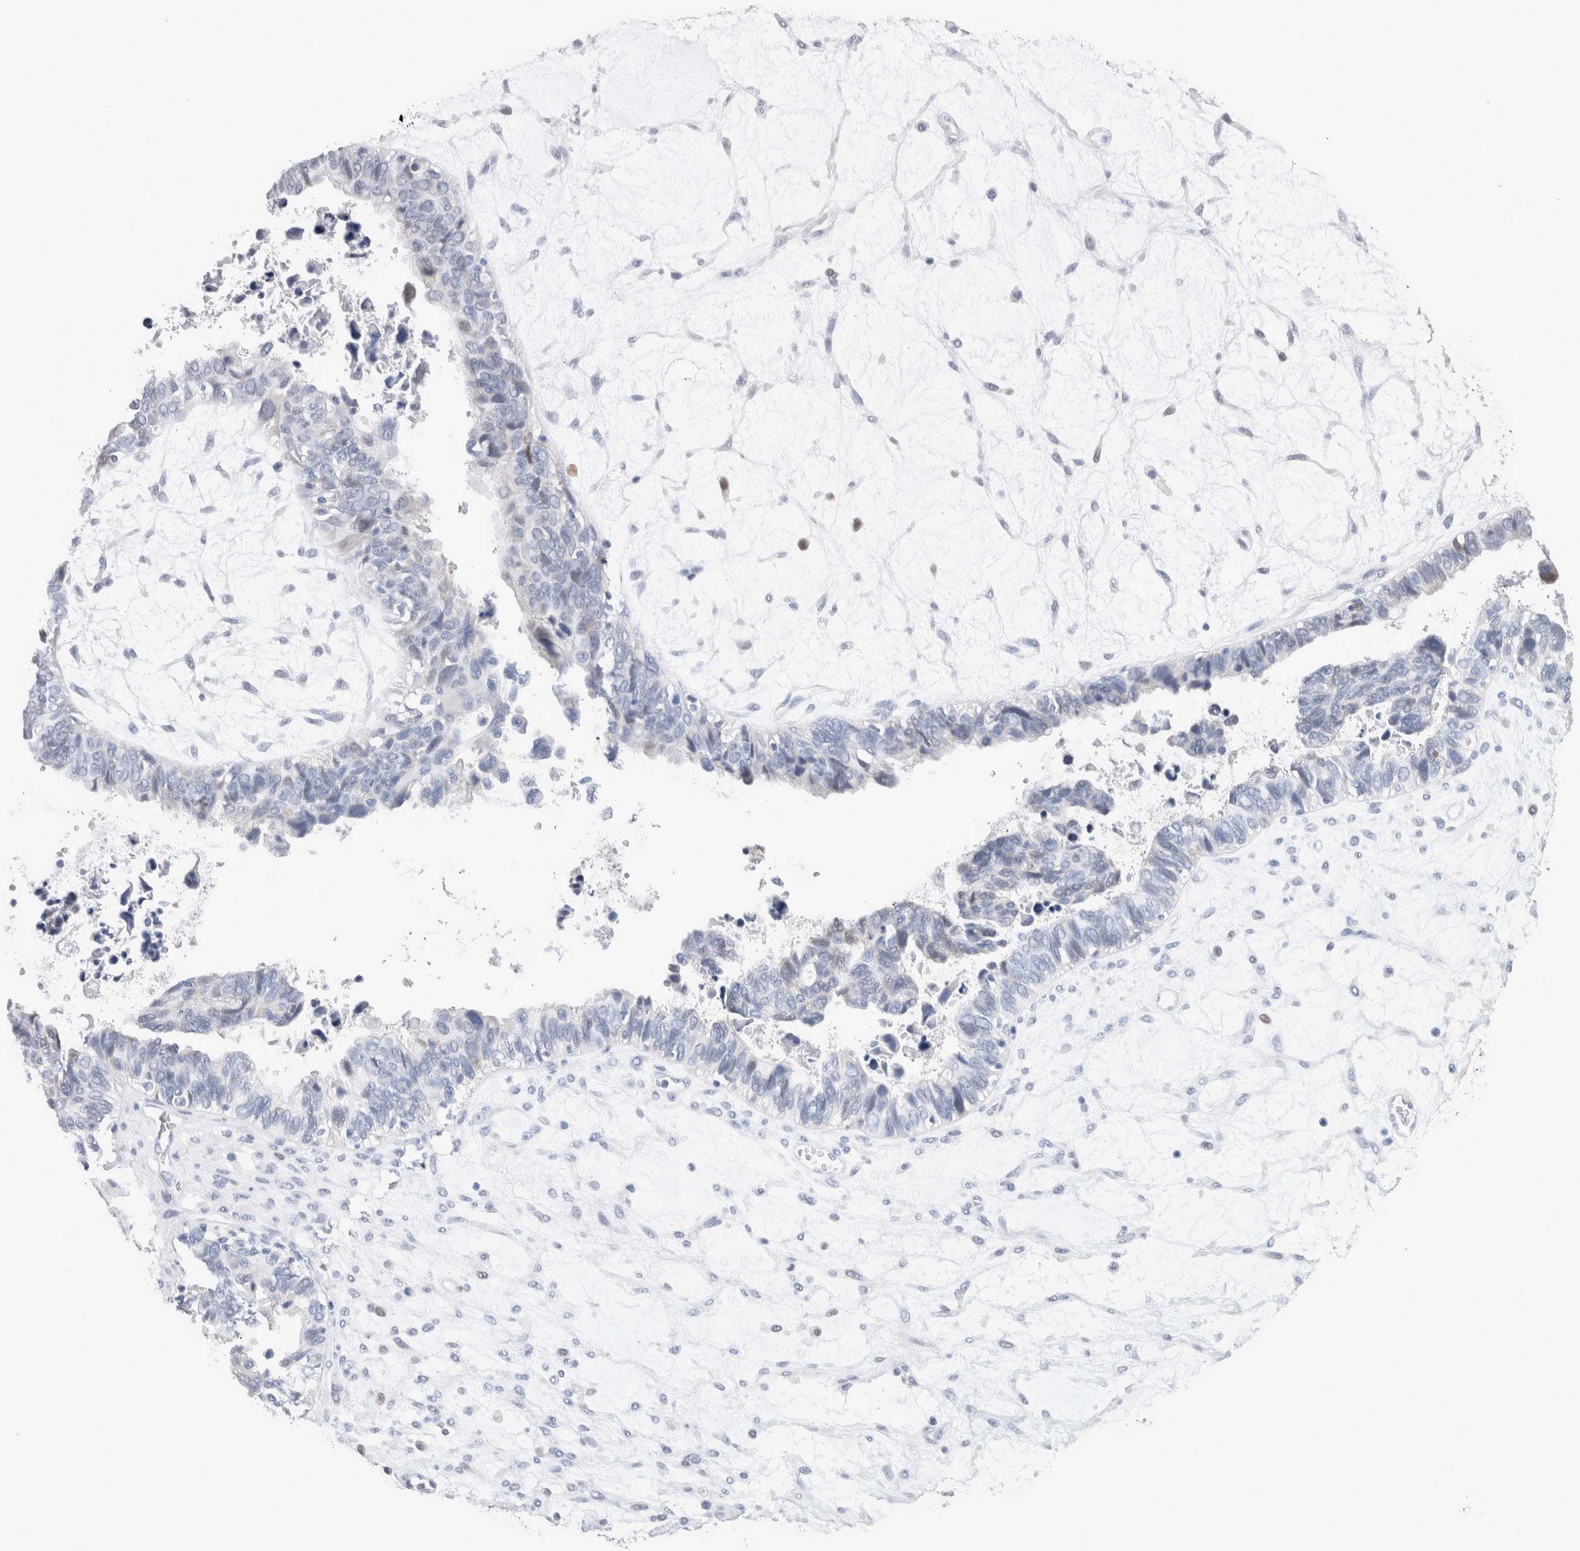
{"staining": {"intensity": "negative", "quantity": "none", "location": "none"}, "tissue": "ovarian cancer", "cell_type": "Tumor cells", "image_type": "cancer", "snomed": [{"axis": "morphology", "description": "Cystadenocarcinoma, serous, NOS"}, {"axis": "topography", "description": "Ovary"}], "caption": "Ovarian cancer stained for a protein using immunohistochemistry demonstrates no expression tumor cells.", "gene": "CA8", "patient": {"sex": "female", "age": 79}}